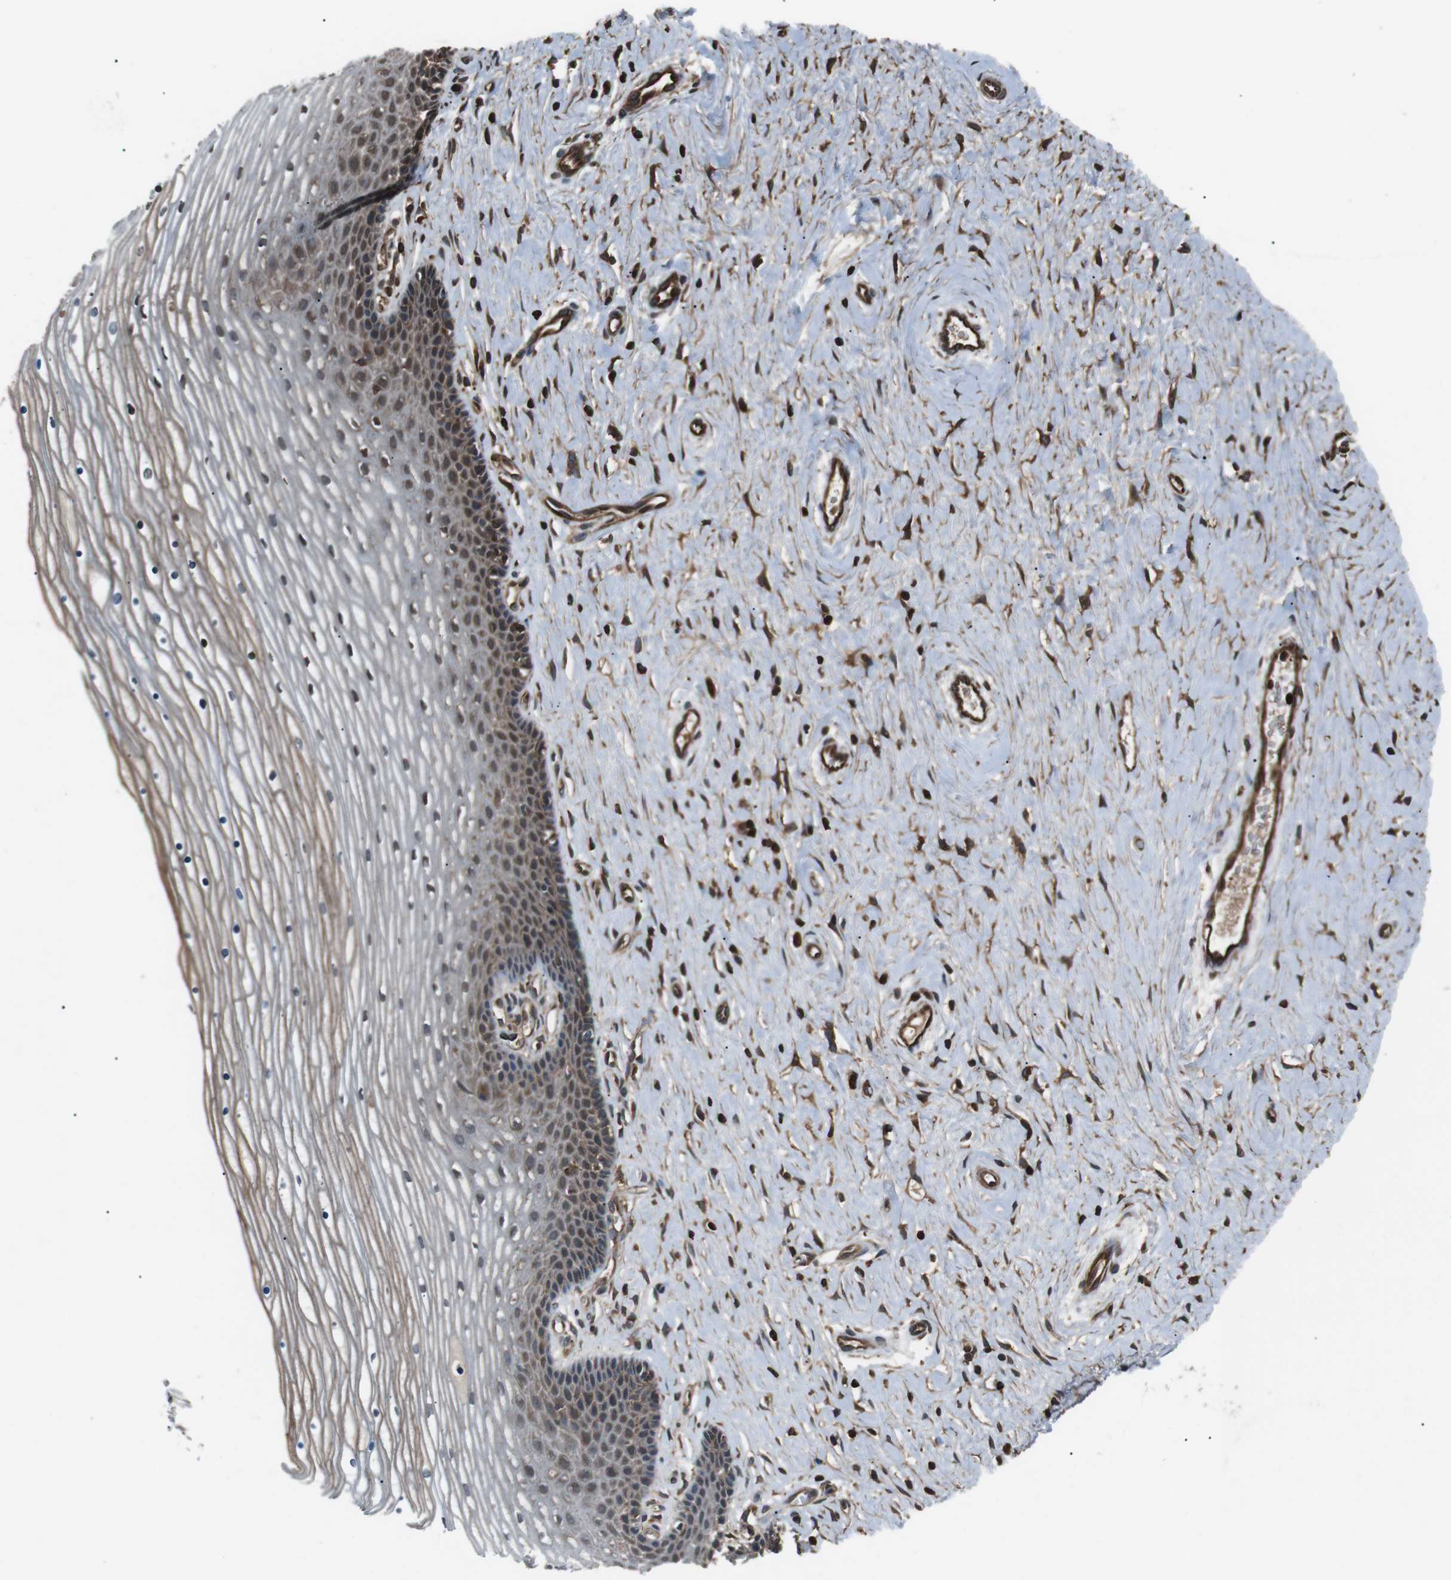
{"staining": {"intensity": "moderate", "quantity": ">75%", "location": "cytoplasmic/membranous"}, "tissue": "cervix", "cell_type": "Glandular cells", "image_type": "normal", "snomed": [{"axis": "morphology", "description": "Normal tissue, NOS"}, {"axis": "topography", "description": "Cervix"}], "caption": "Immunohistochemical staining of normal human cervix exhibits medium levels of moderate cytoplasmic/membranous expression in approximately >75% of glandular cells. (DAB (3,3'-diaminobenzidine) IHC with brightfield microscopy, high magnification).", "gene": "GPR161", "patient": {"sex": "female", "age": 39}}